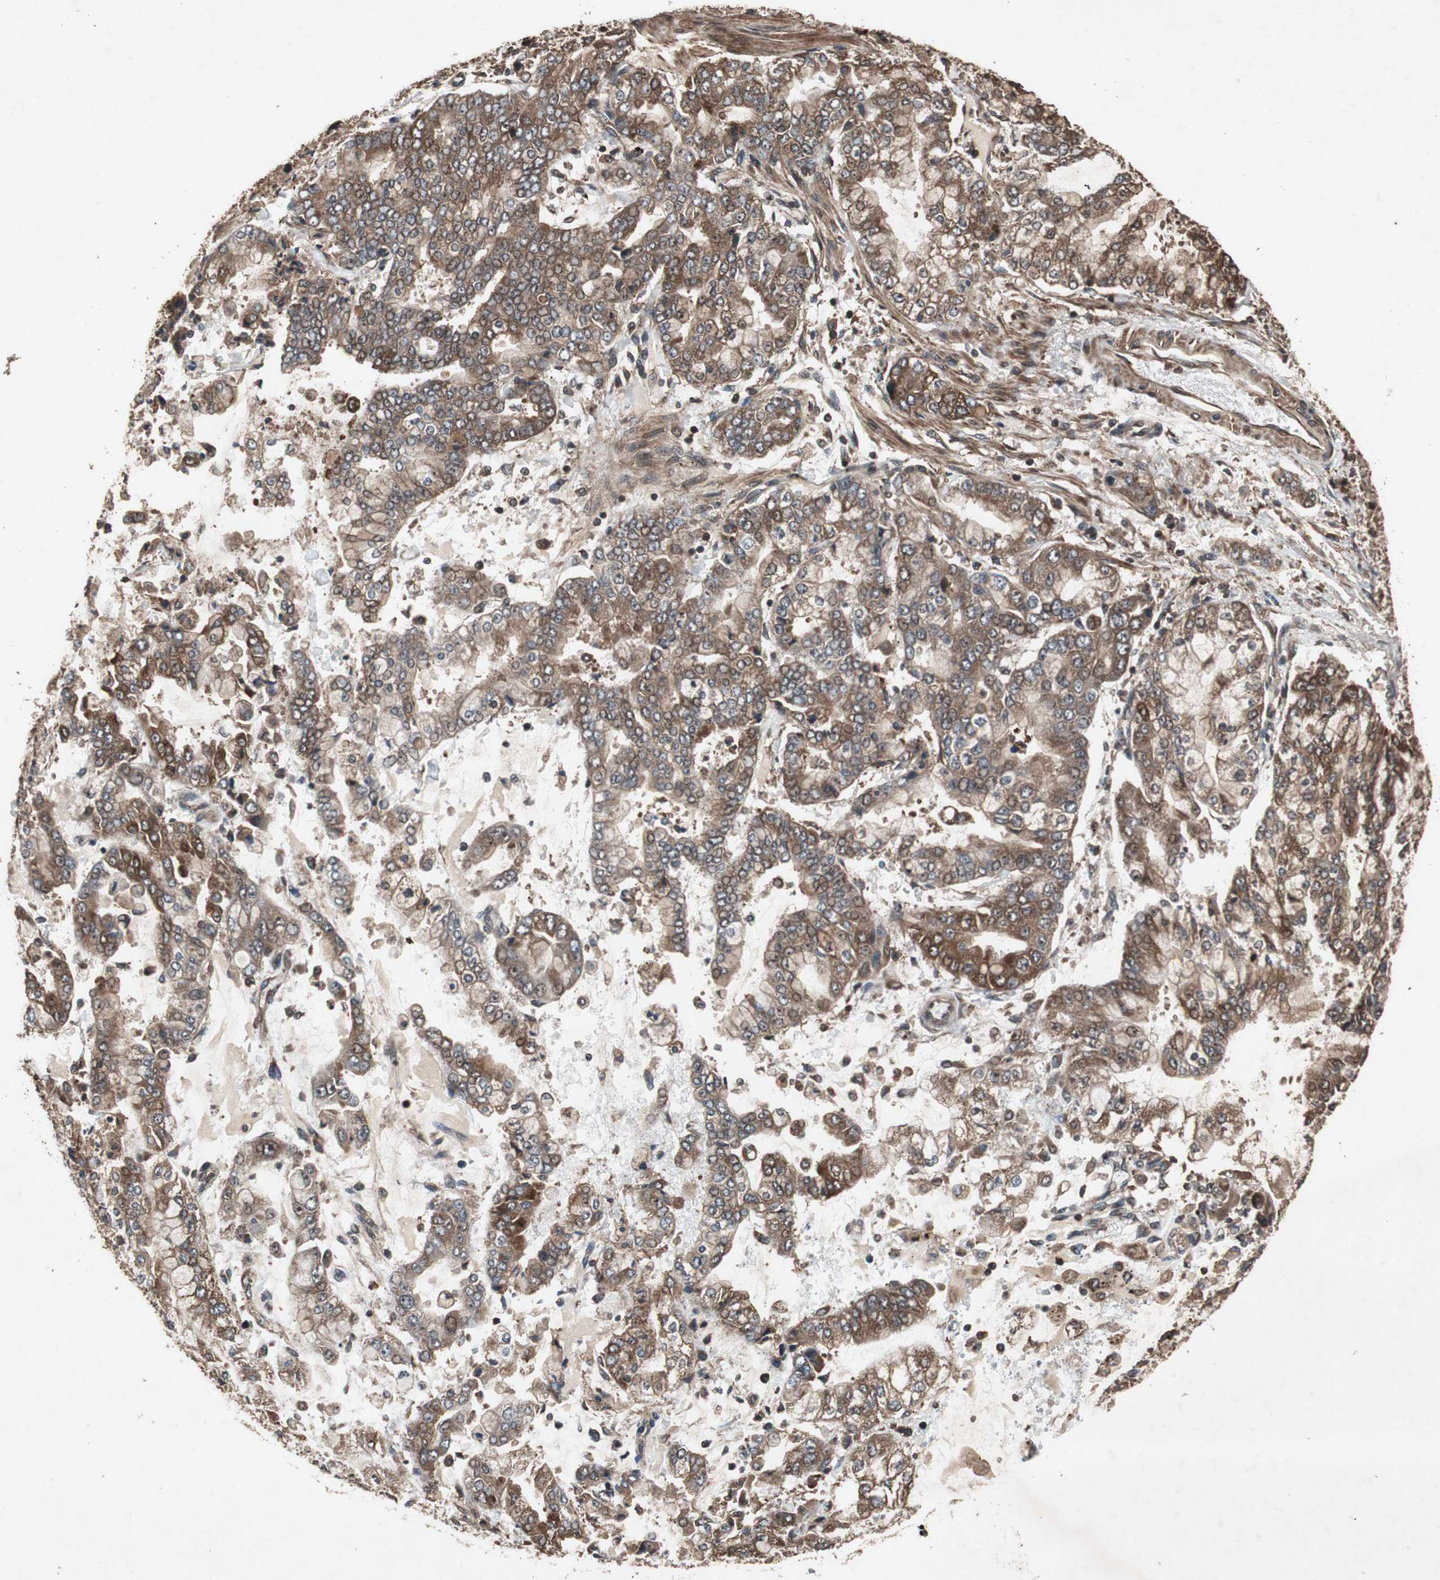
{"staining": {"intensity": "moderate", "quantity": ">75%", "location": "cytoplasmic/membranous"}, "tissue": "stomach cancer", "cell_type": "Tumor cells", "image_type": "cancer", "snomed": [{"axis": "morphology", "description": "Adenocarcinoma, NOS"}, {"axis": "topography", "description": "Stomach"}], "caption": "The micrograph reveals immunohistochemical staining of adenocarcinoma (stomach). There is moderate cytoplasmic/membranous expression is present in approximately >75% of tumor cells.", "gene": "LAMTOR5", "patient": {"sex": "male", "age": 76}}